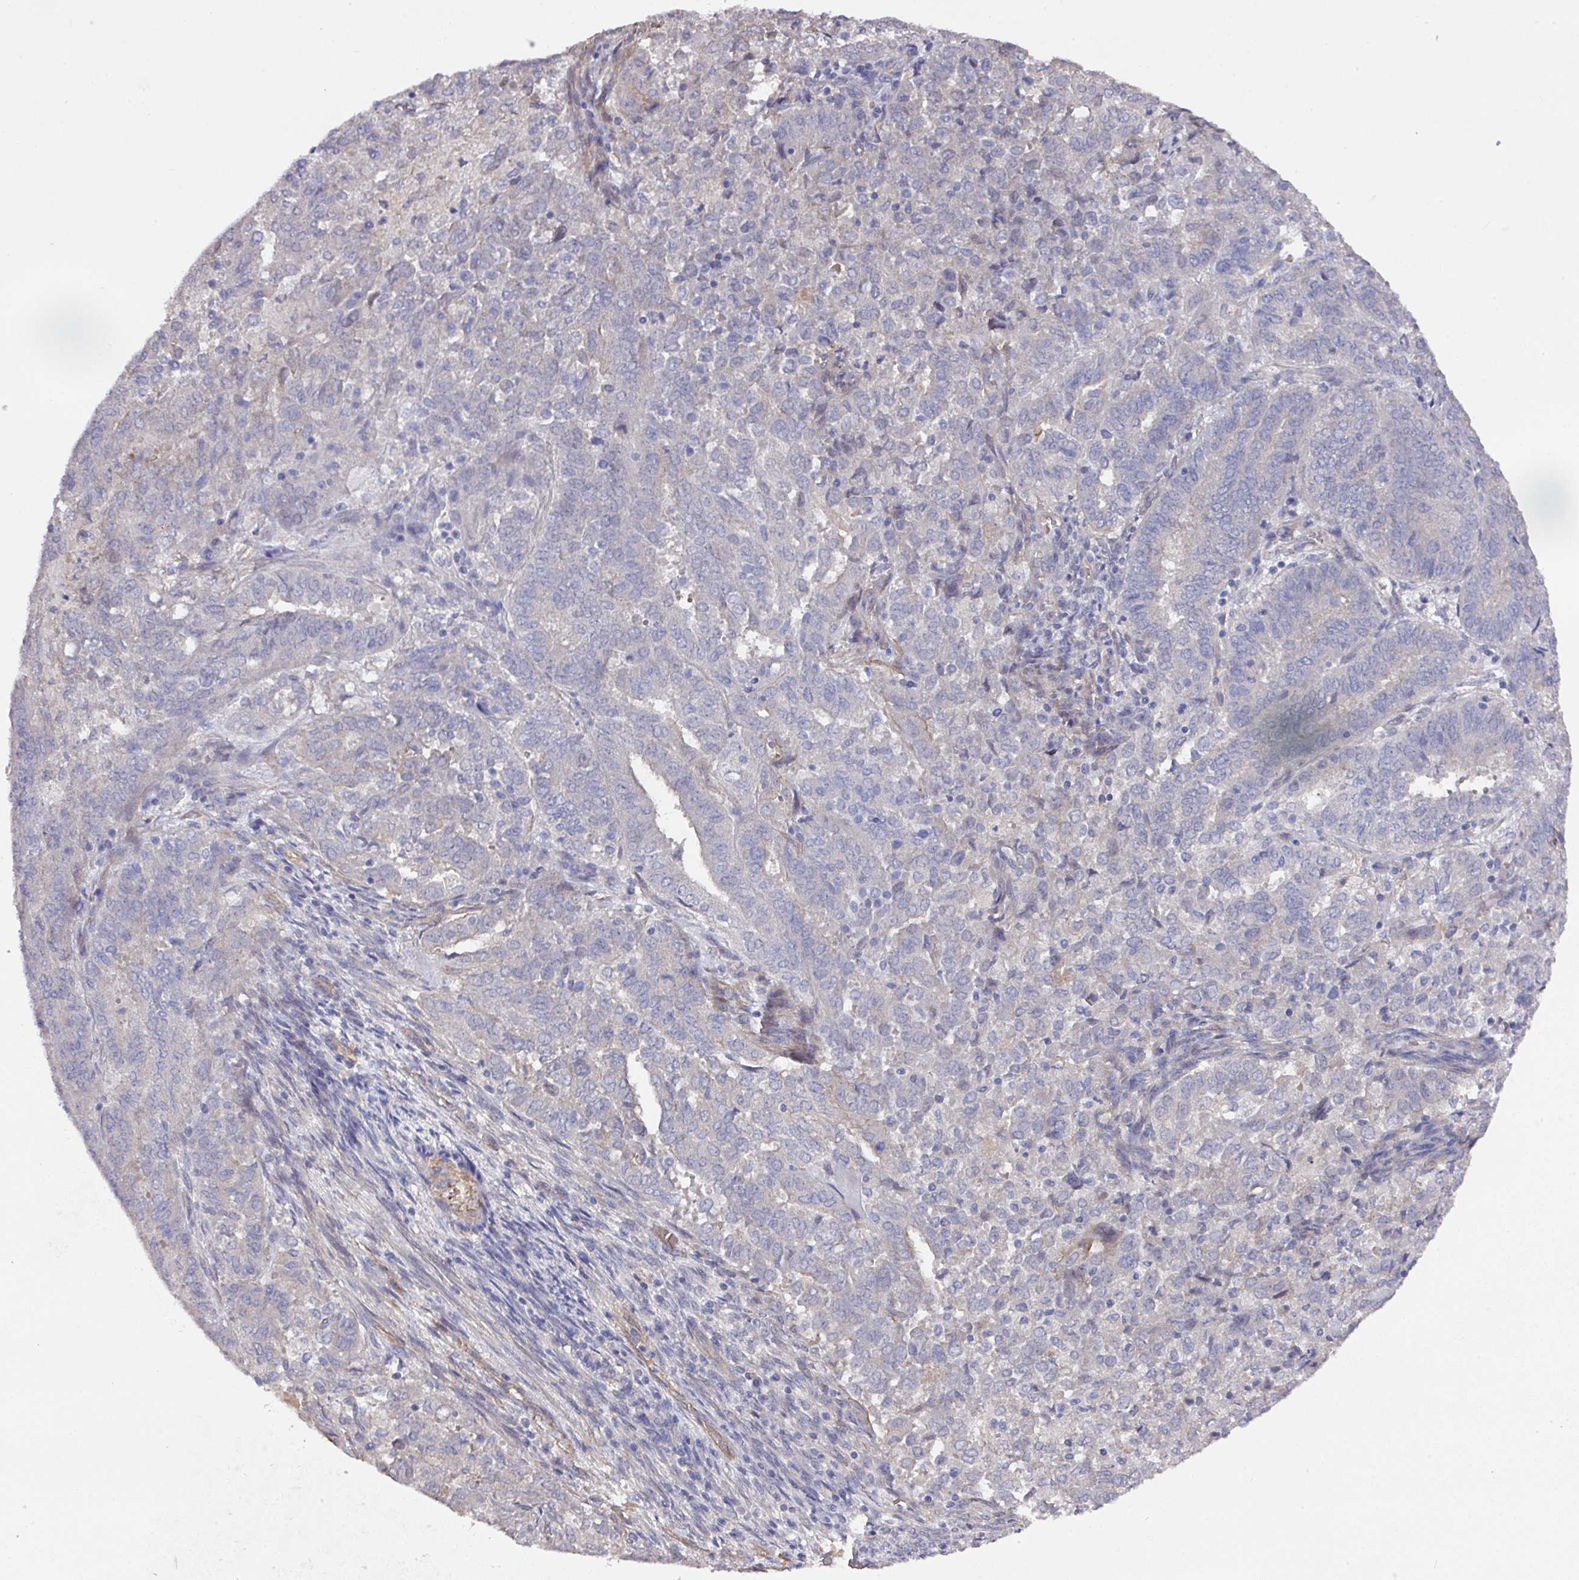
{"staining": {"intensity": "weak", "quantity": "<25%", "location": "cytoplasmic/membranous"}, "tissue": "endometrial cancer", "cell_type": "Tumor cells", "image_type": "cancer", "snomed": [{"axis": "morphology", "description": "Adenocarcinoma, NOS"}, {"axis": "topography", "description": "Endometrium"}], "caption": "Tumor cells show no significant protein positivity in adenocarcinoma (endometrial).", "gene": "PRR5", "patient": {"sex": "female", "age": 72}}